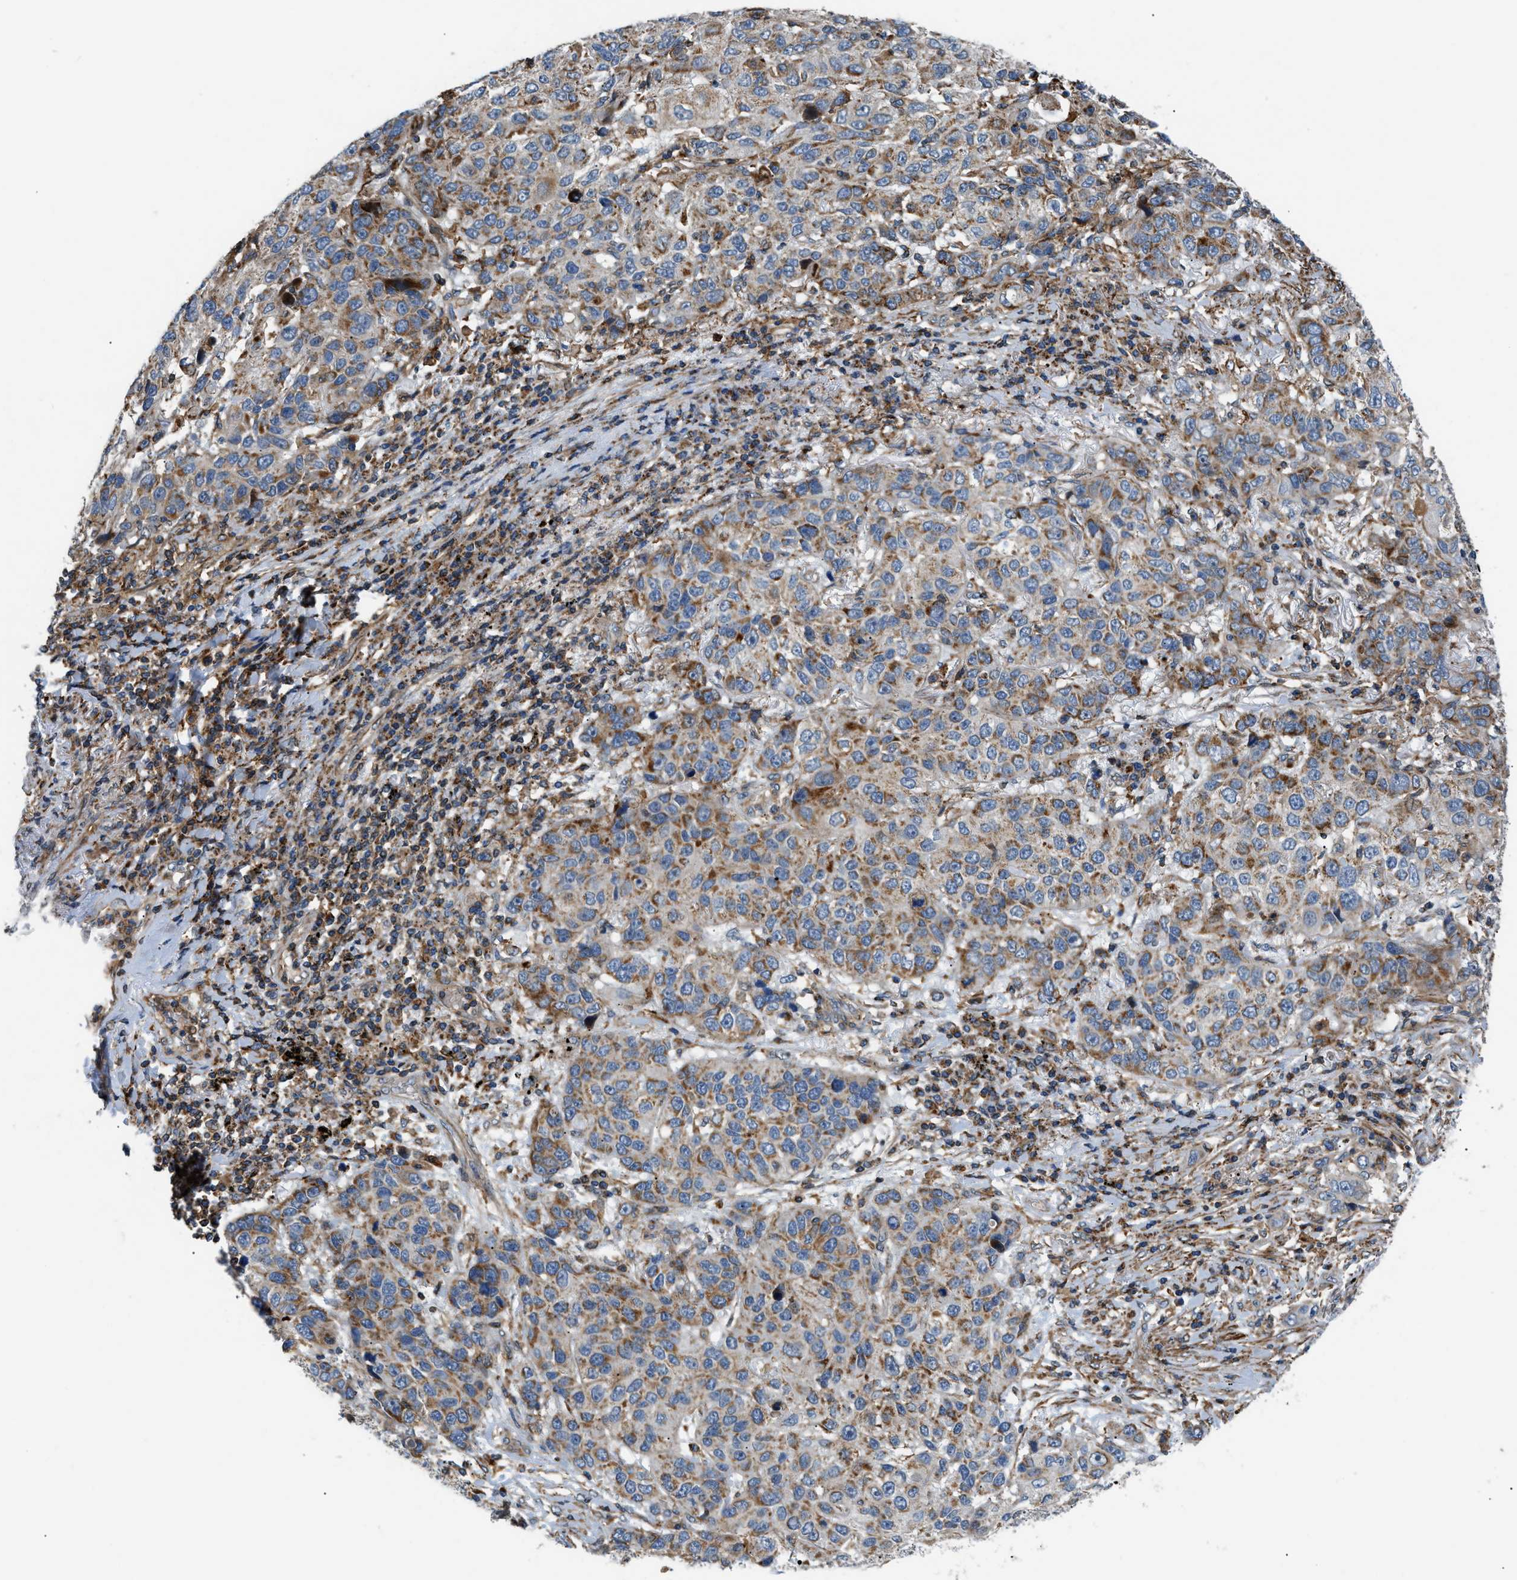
{"staining": {"intensity": "moderate", "quantity": ">75%", "location": "cytoplasmic/membranous"}, "tissue": "lung cancer", "cell_type": "Tumor cells", "image_type": "cancer", "snomed": [{"axis": "morphology", "description": "Squamous cell carcinoma, NOS"}, {"axis": "topography", "description": "Lung"}], "caption": "Human lung squamous cell carcinoma stained with a protein marker demonstrates moderate staining in tumor cells.", "gene": "DHODH", "patient": {"sex": "male", "age": 57}}